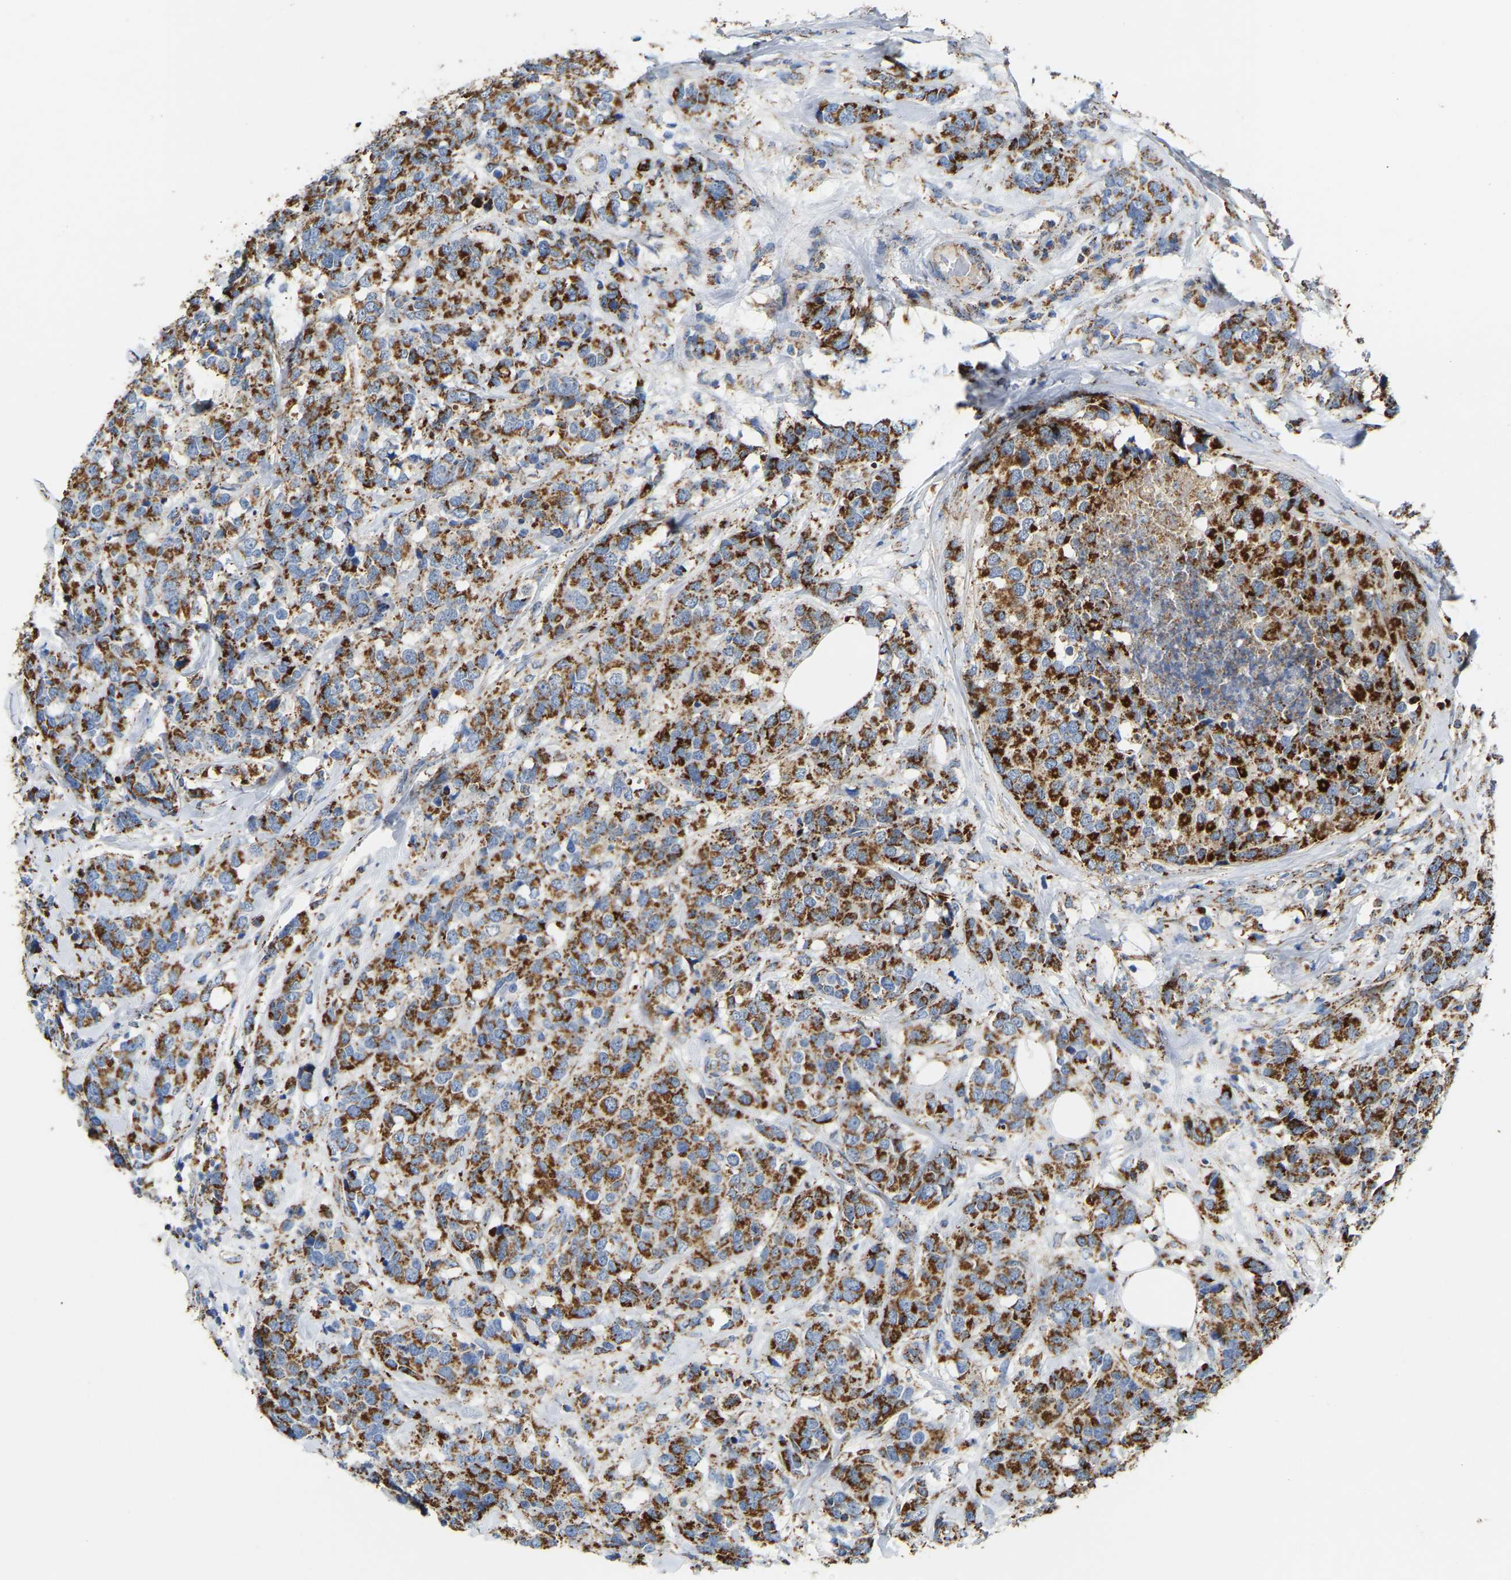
{"staining": {"intensity": "strong", "quantity": ">75%", "location": "cytoplasmic/membranous"}, "tissue": "breast cancer", "cell_type": "Tumor cells", "image_type": "cancer", "snomed": [{"axis": "morphology", "description": "Lobular carcinoma"}, {"axis": "topography", "description": "Breast"}], "caption": "Immunohistochemical staining of breast lobular carcinoma reveals high levels of strong cytoplasmic/membranous protein staining in approximately >75% of tumor cells. (brown staining indicates protein expression, while blue staining denotes nuclei).", "gene": "HIBADH", "patient": {"sex": "female", "age": 59}}